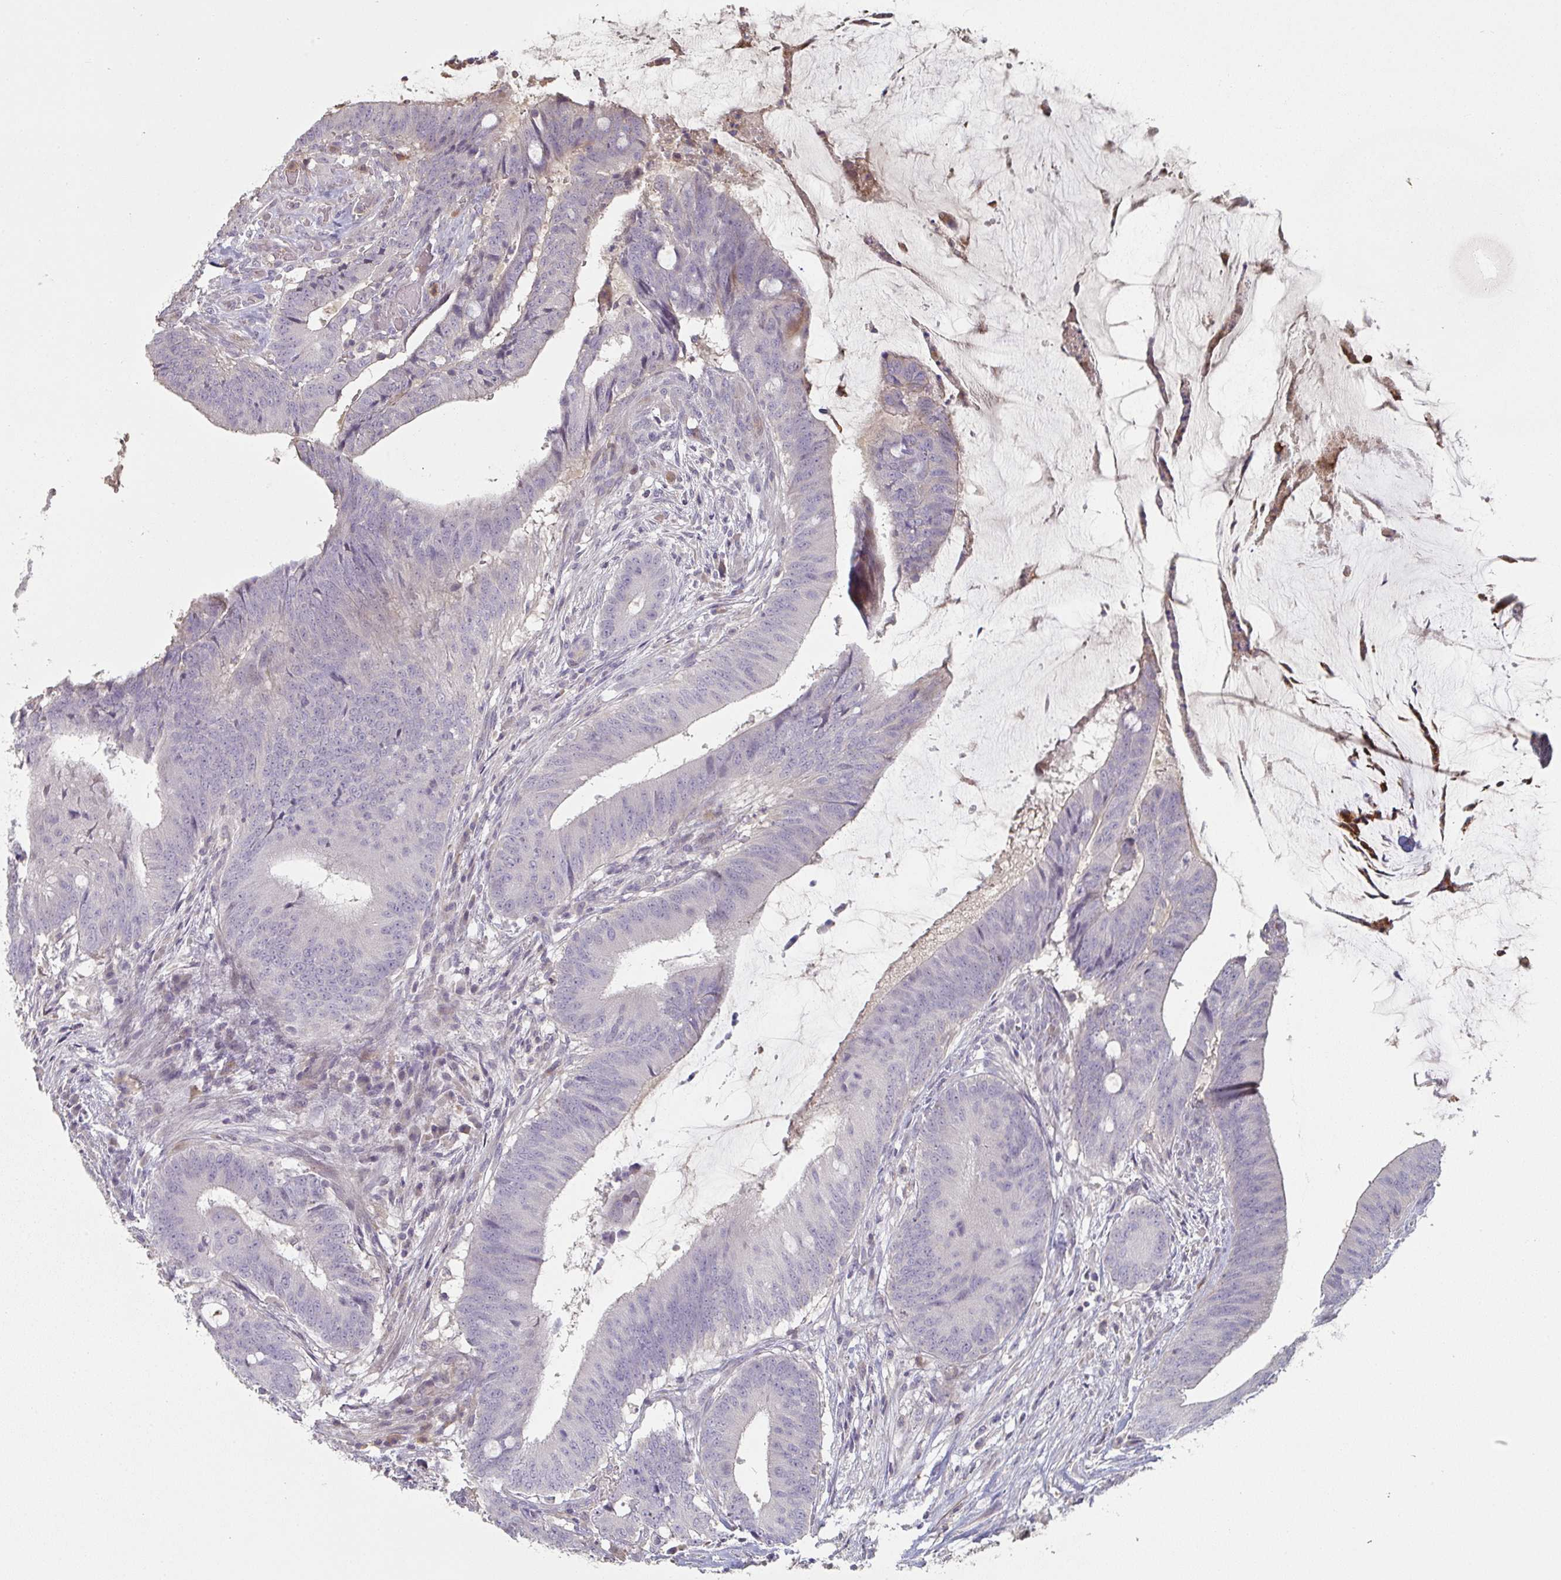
{"staining": {"intensity": "negative", "quantity": "none", "location": "none"}, "tissue": "colorectal cancer", "cell_type": "Tumor cells", "image_type": "cancer", "snomed": [{"axis": "morphology", "description": "Adenocarcinoma, NOS"}, {"axis": "topography", "description": "Colon"}], "caption": "Tumor cells show no significant staining in colorectal cancer.", "gene": "A1CF", "patient": {"sex": "female", "age": 43}}